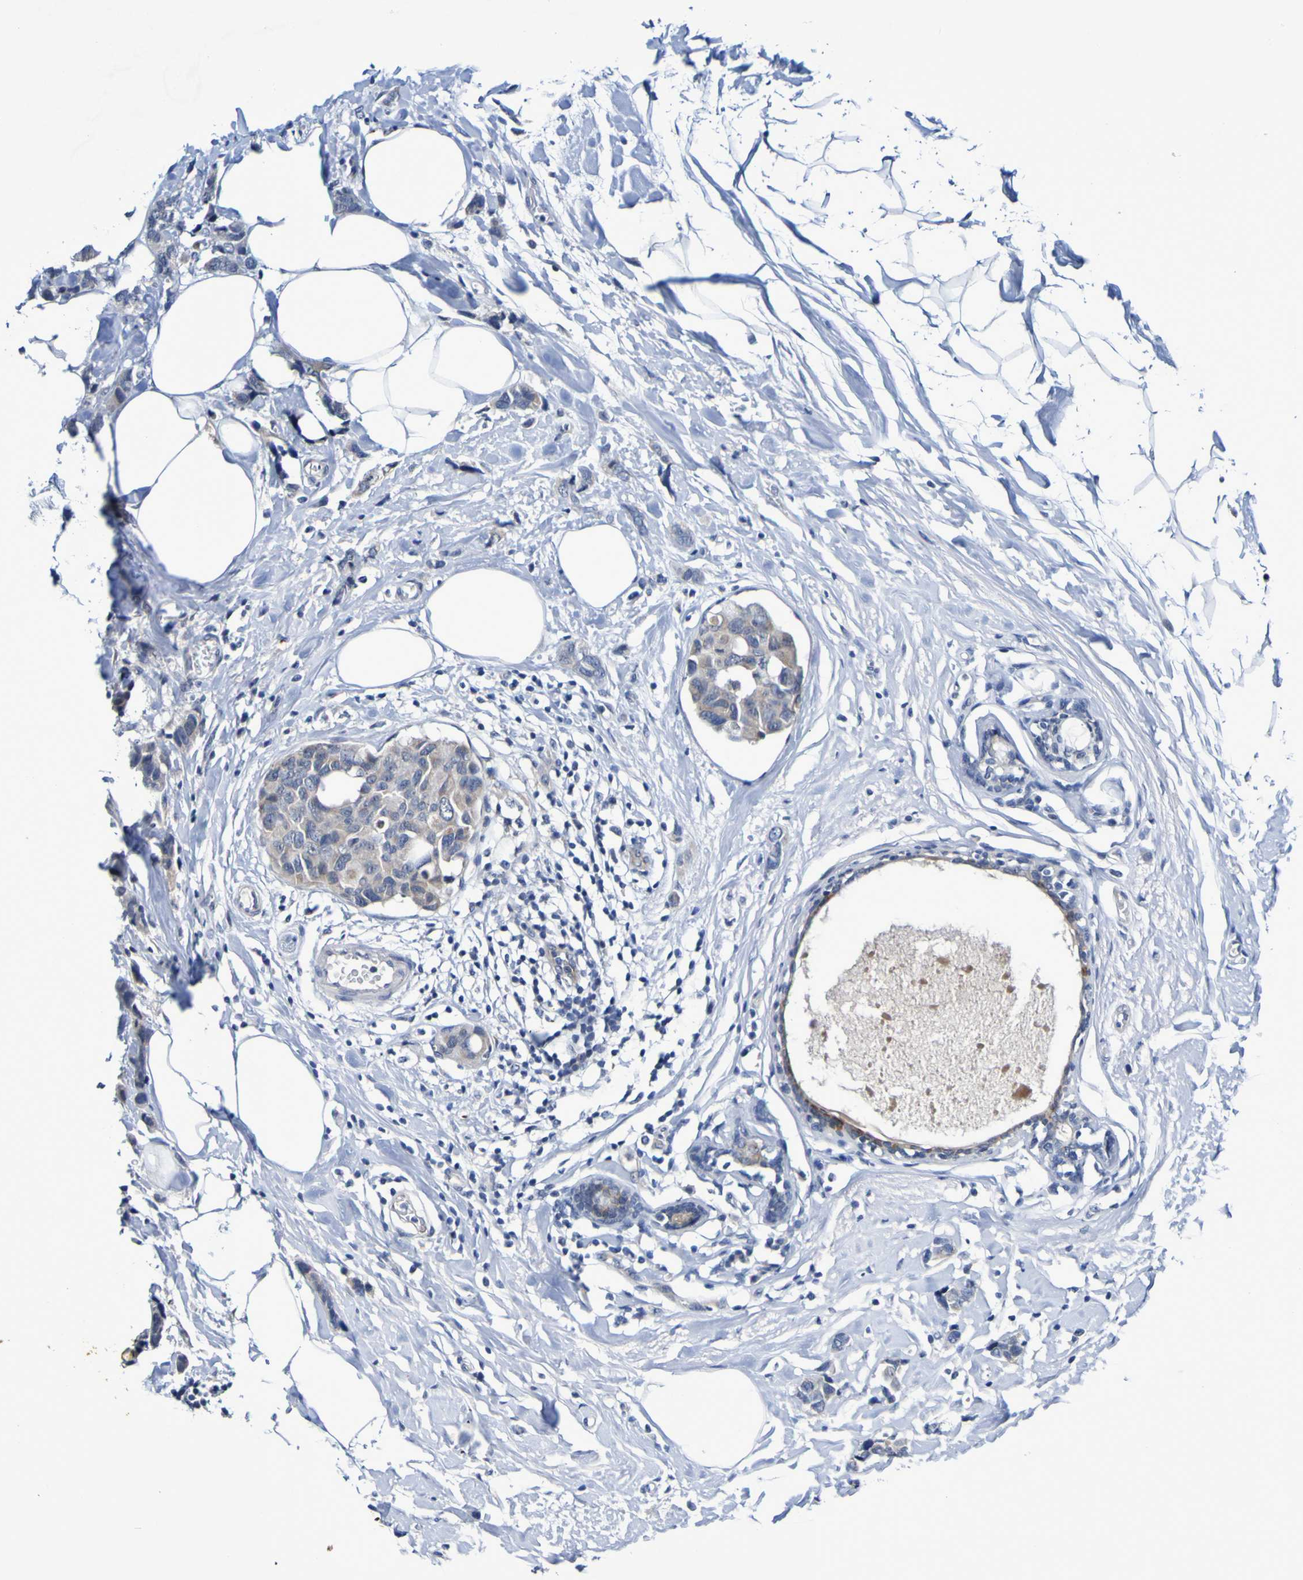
{"staining": {"intensity": "weak", "quantity": "25%-75%", "location": "cytoplasmic/membranous"}, "tissue": "breast cancer", "cell_type": "Tumor cells", "image_type": "cancer", "snomed": [{"axis": "morphology", "description": "Normal tissue, NOS"}, {"axis": "morphology", "description": "Duct carcinoma"}, {"axis": "topography", "description": "Breast"}], "caption": "Immunohistochemical staining of breast cancer (invasive ductal carcinoma) reveals low levels of weak cytoplasmic/membranous protein positivity in about 25%-75% of tumor cells.", "gene": "VMA21", "patient": {"sex": "female", "age": 50}}